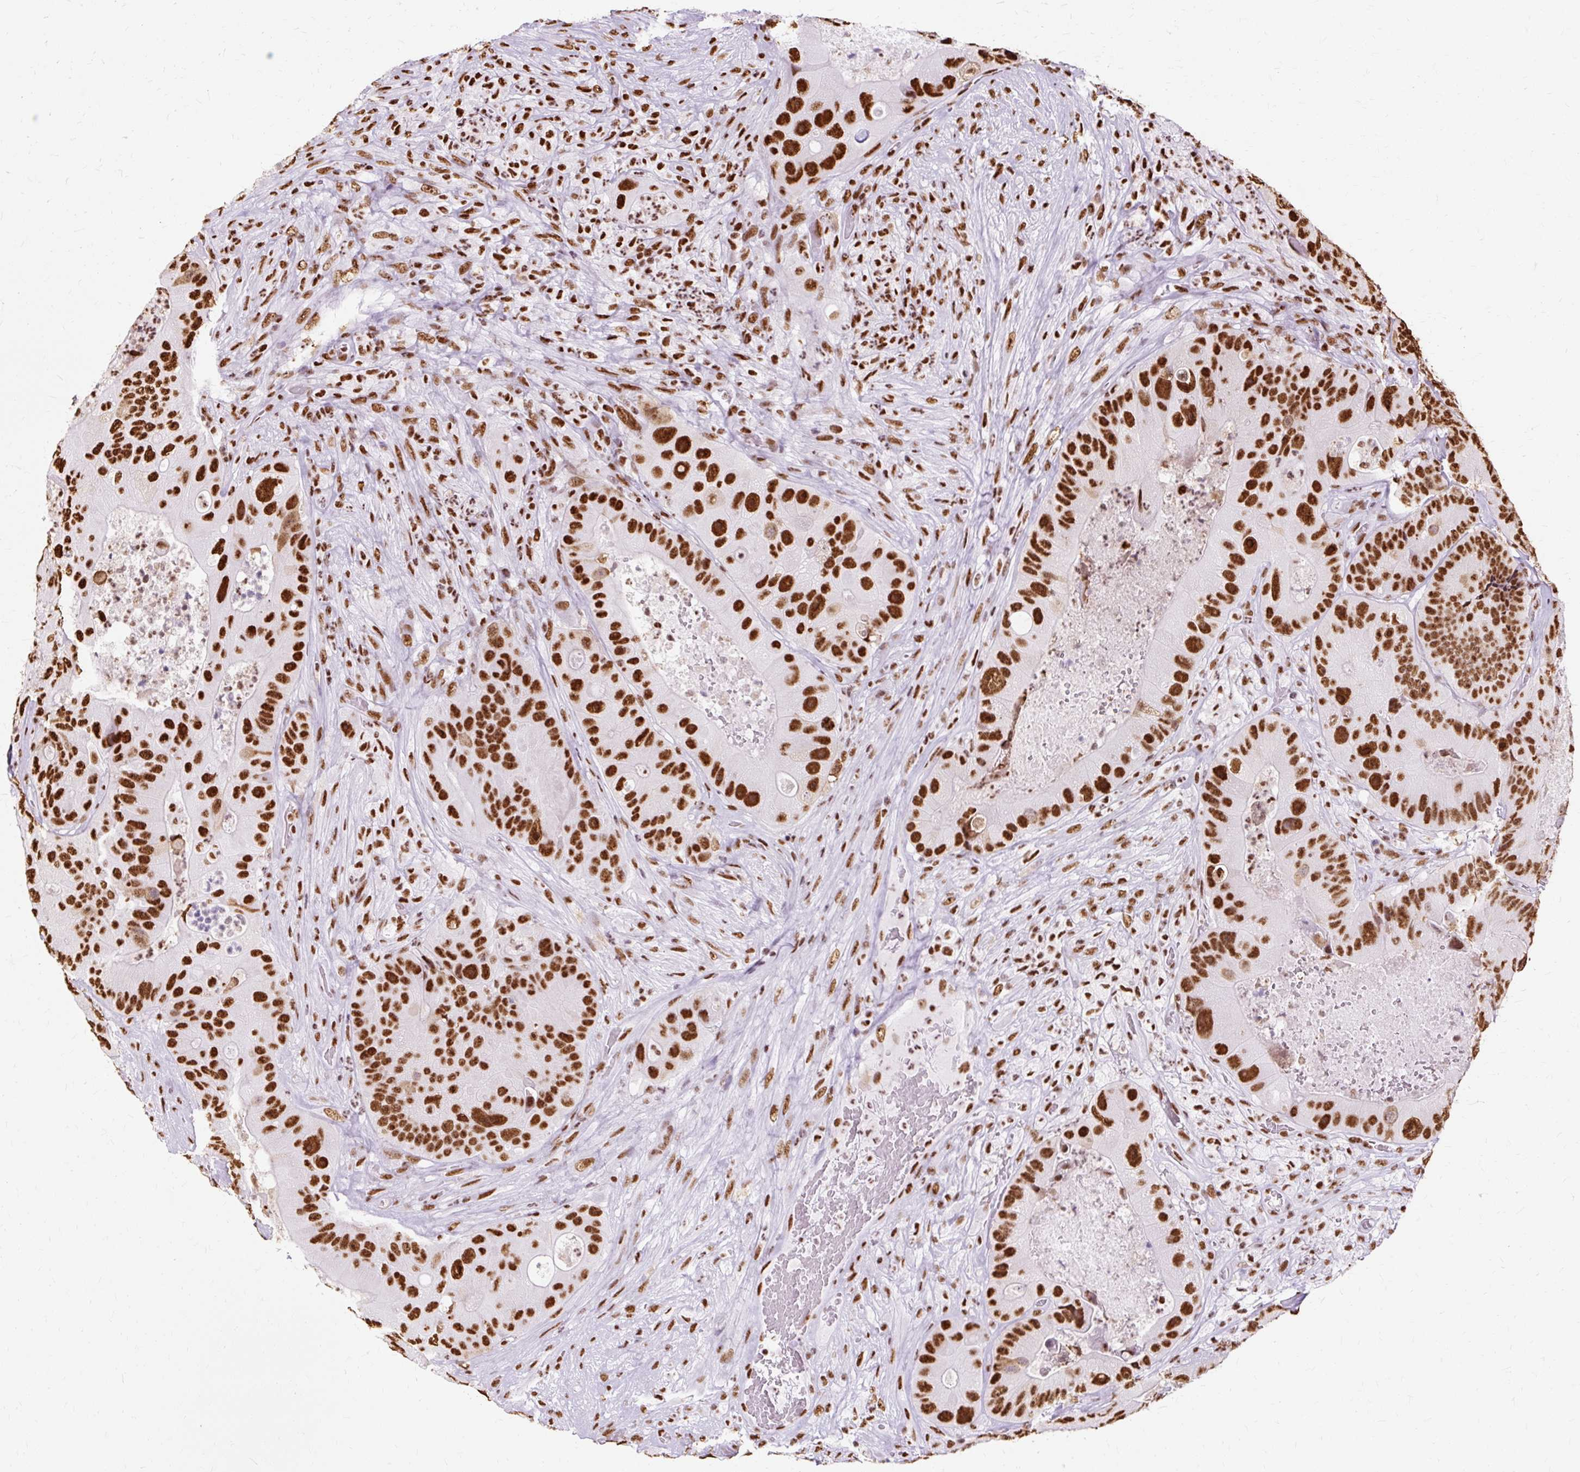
{"staining": {"intensity": "strong", "quantity": ">75%", "location": "nuclear"}, "tissue": "colorectal cancer", "cell_type": "Tumor cells", "image_type": "cancer", "snomed": [{"axis": "morphology", "description": "Adenocarcinoma, NOS"}, {"axis": "topography", "description": "Colon"}], "caption": "Human adenocarcinoma (colorectal) stained with a protein marker shows strong staining in tumor cells.", "gene": "XRCC6", "patient": {"sex": "female", "age": 86}}